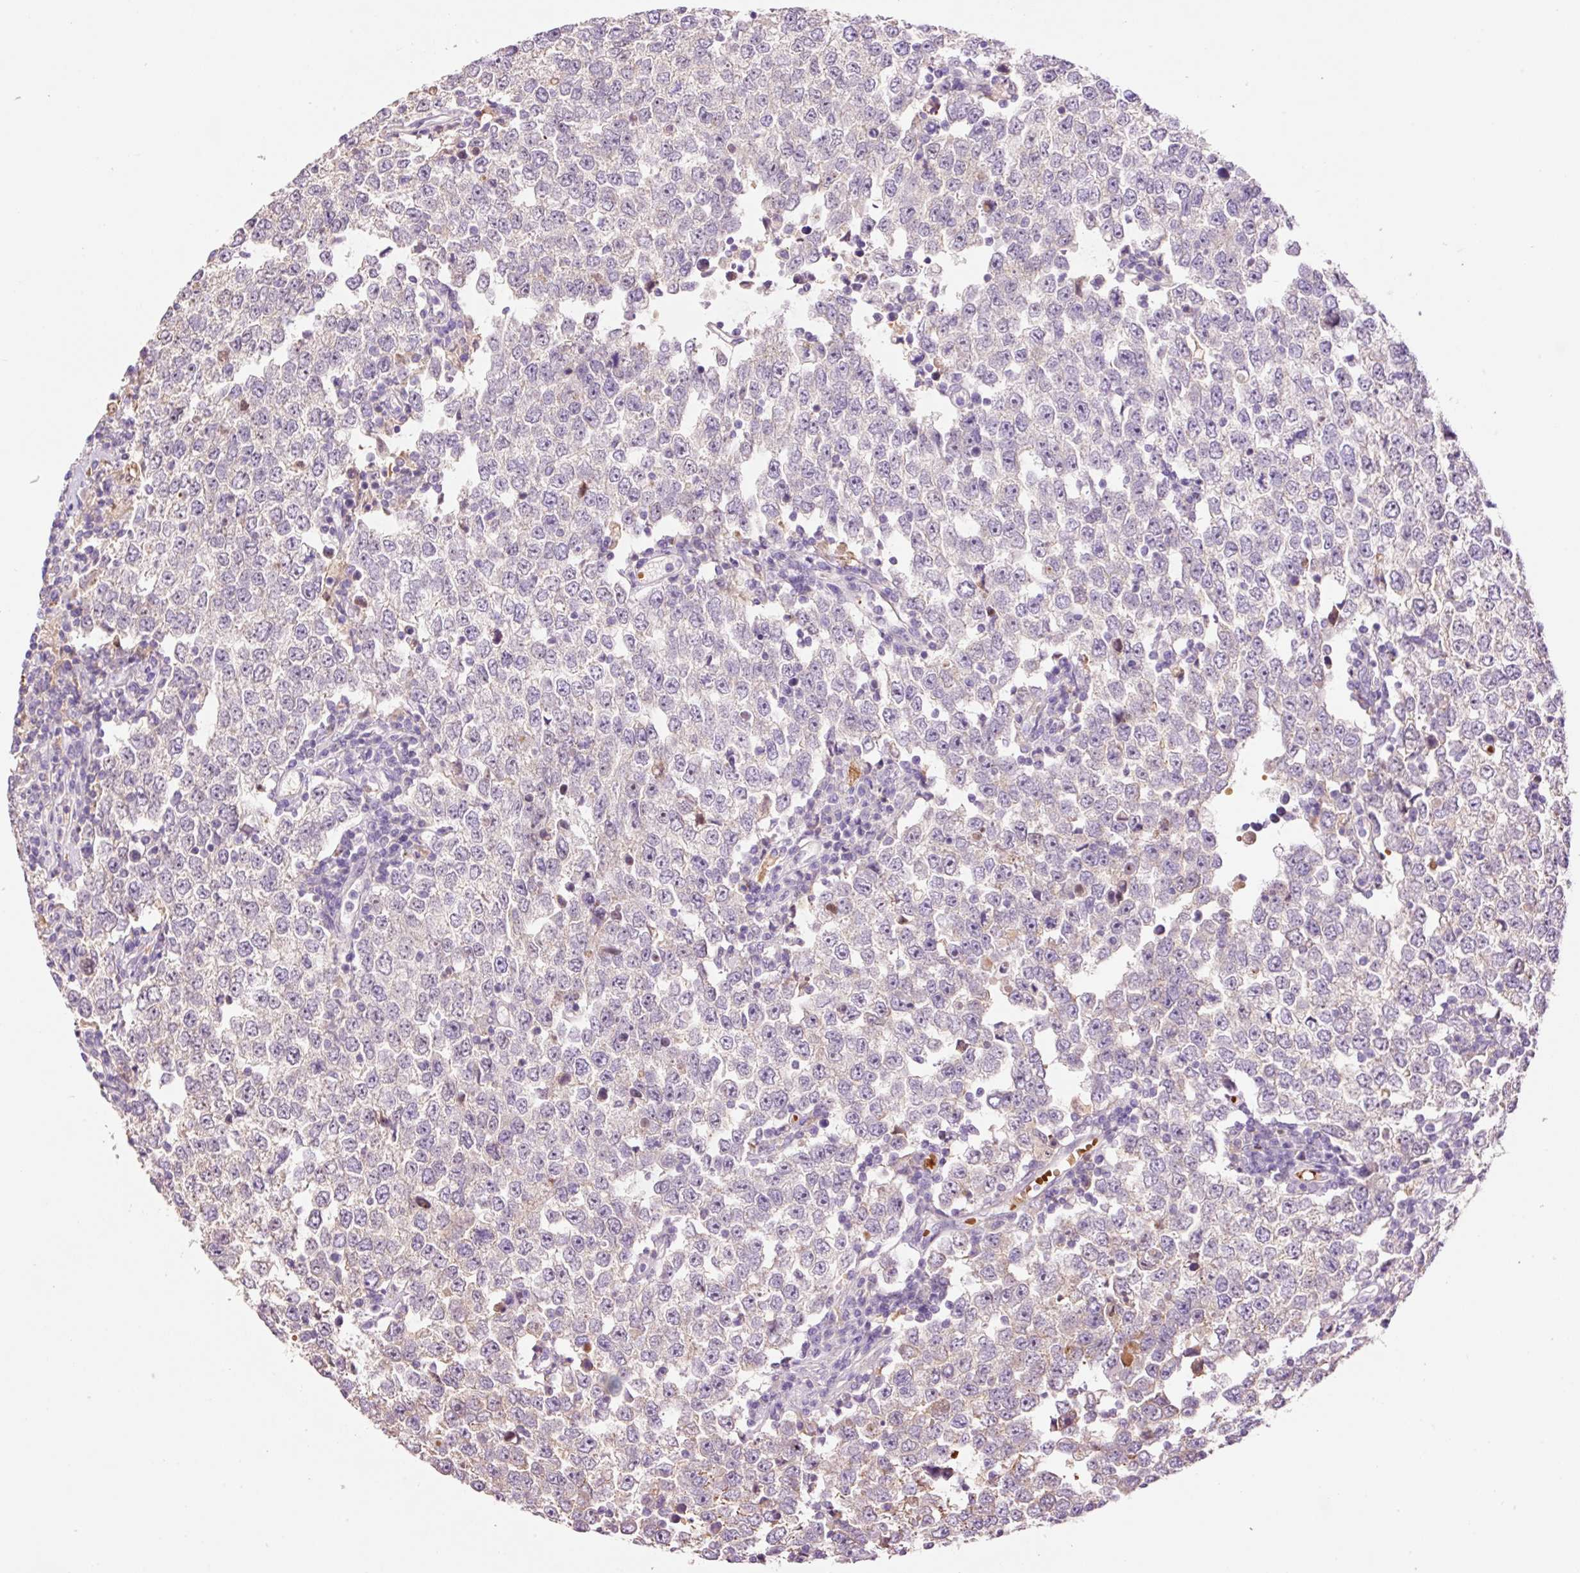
{"staining": {"intensity": "negative", "quantity": "none", "location": "none"}, "tissue": "testis cancer", "cell_type": "Tumor cells", "image_type": "cancer", "snomed": [{"axis": "morphology", "description": "Seminoma, NOS"}, {"axis": "morphology", "description": "Carcinoma, Embryonal, NOS"}, {"axis": "topography", "description": "Testis"}], "caption": "Photomicrograph shows no significant protein expression in tumor cells of testis seminoma.", "gene": "TMEM235", "patient": {"sex": "male", "age": 28}}